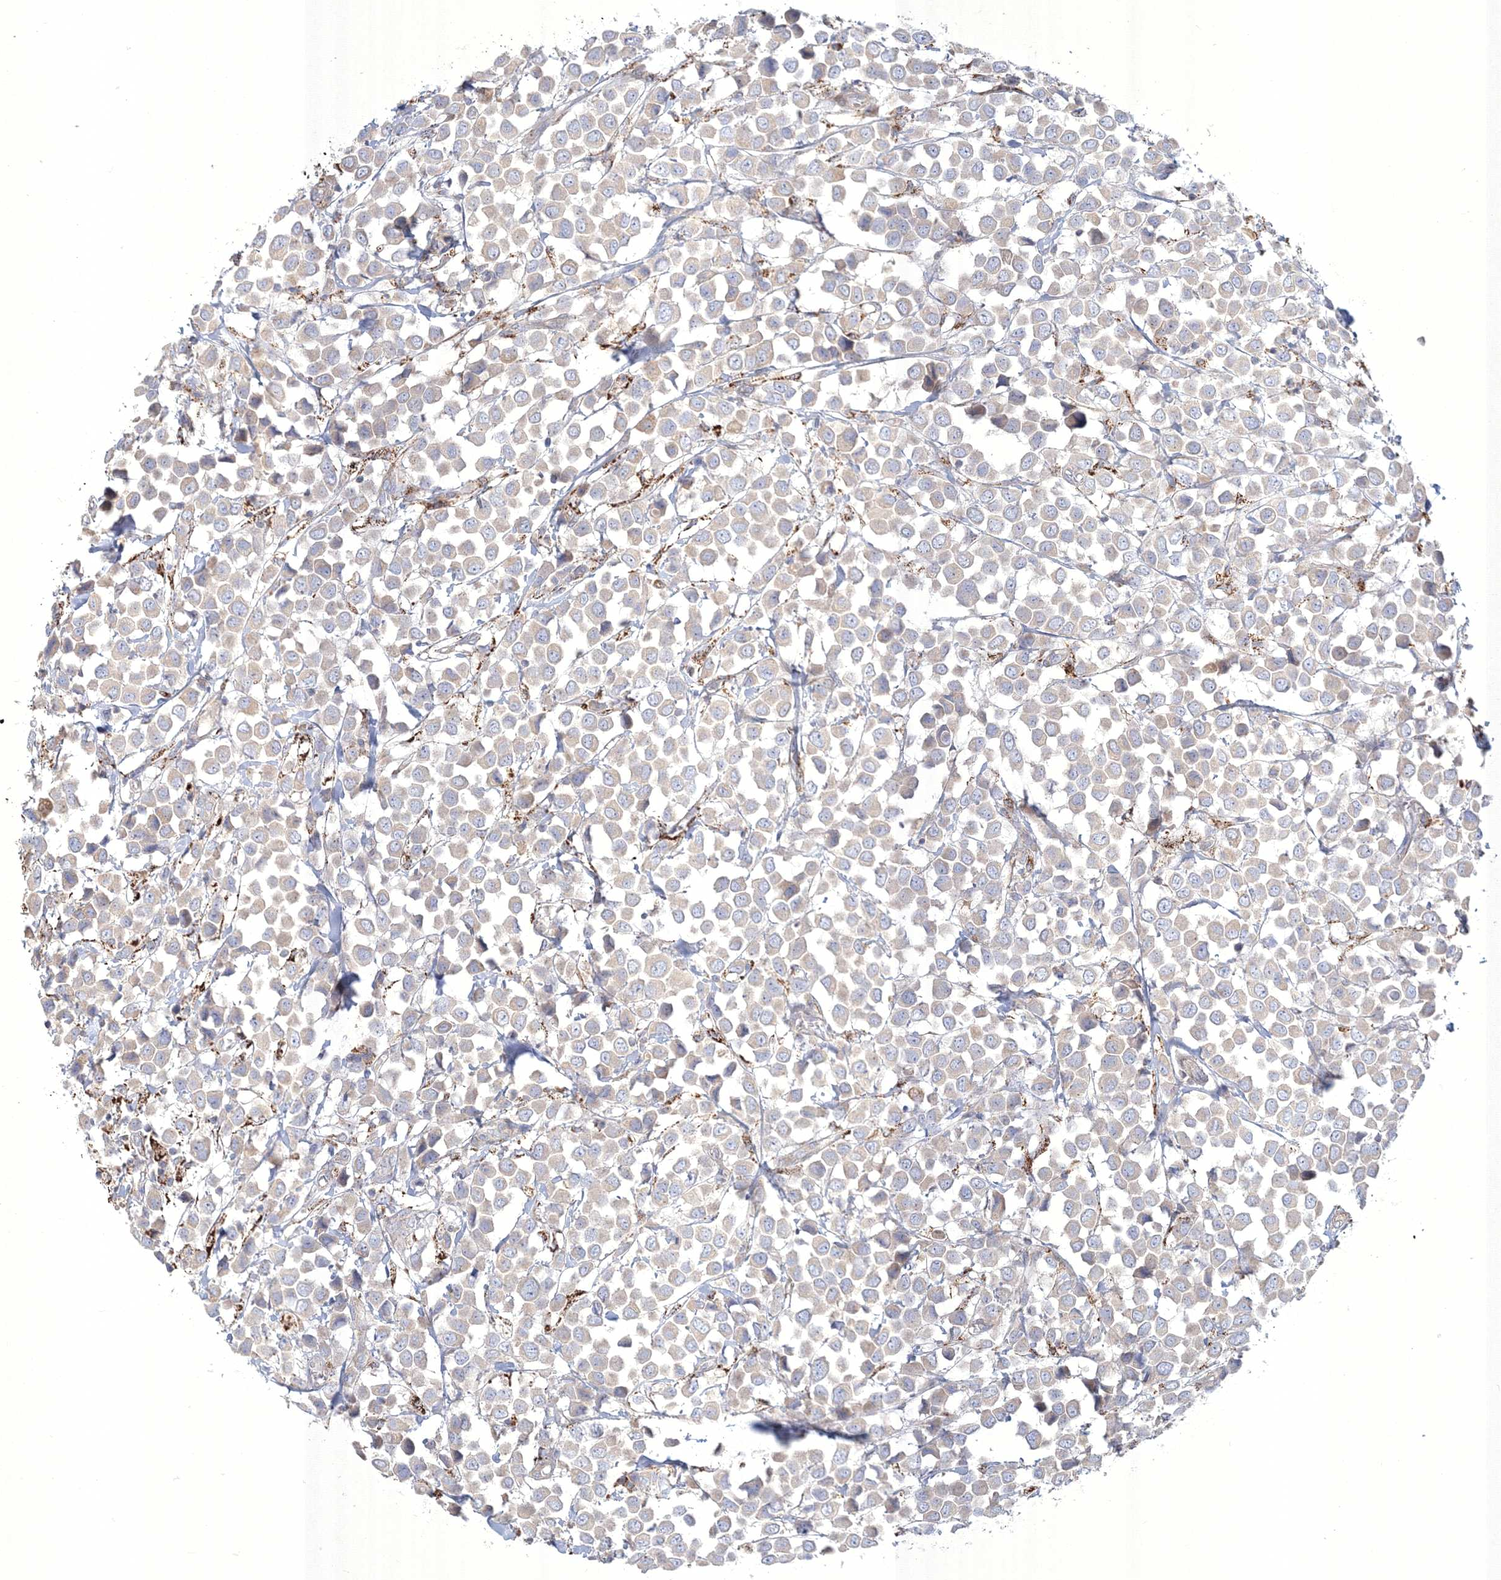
{"staining": {"intensity": "weak", "quantity": "<25%", "location": "cytoplasmic/membranous"}, "tissue": "breast cancer", "cell_type": "Tumor cells", "image_type": "cancer", "snomed": [{"axis": "morphology", "description": "Duct carcinoma"}, {"axis": "topography", "description": "Breast"}], "caption": "This is a histopathology image of IHC staining of breast intraductal carcinoma, which shows no staining in tumor cells.", "gene": "WDR49", "patient": {"sex": "female", "age": 61}}